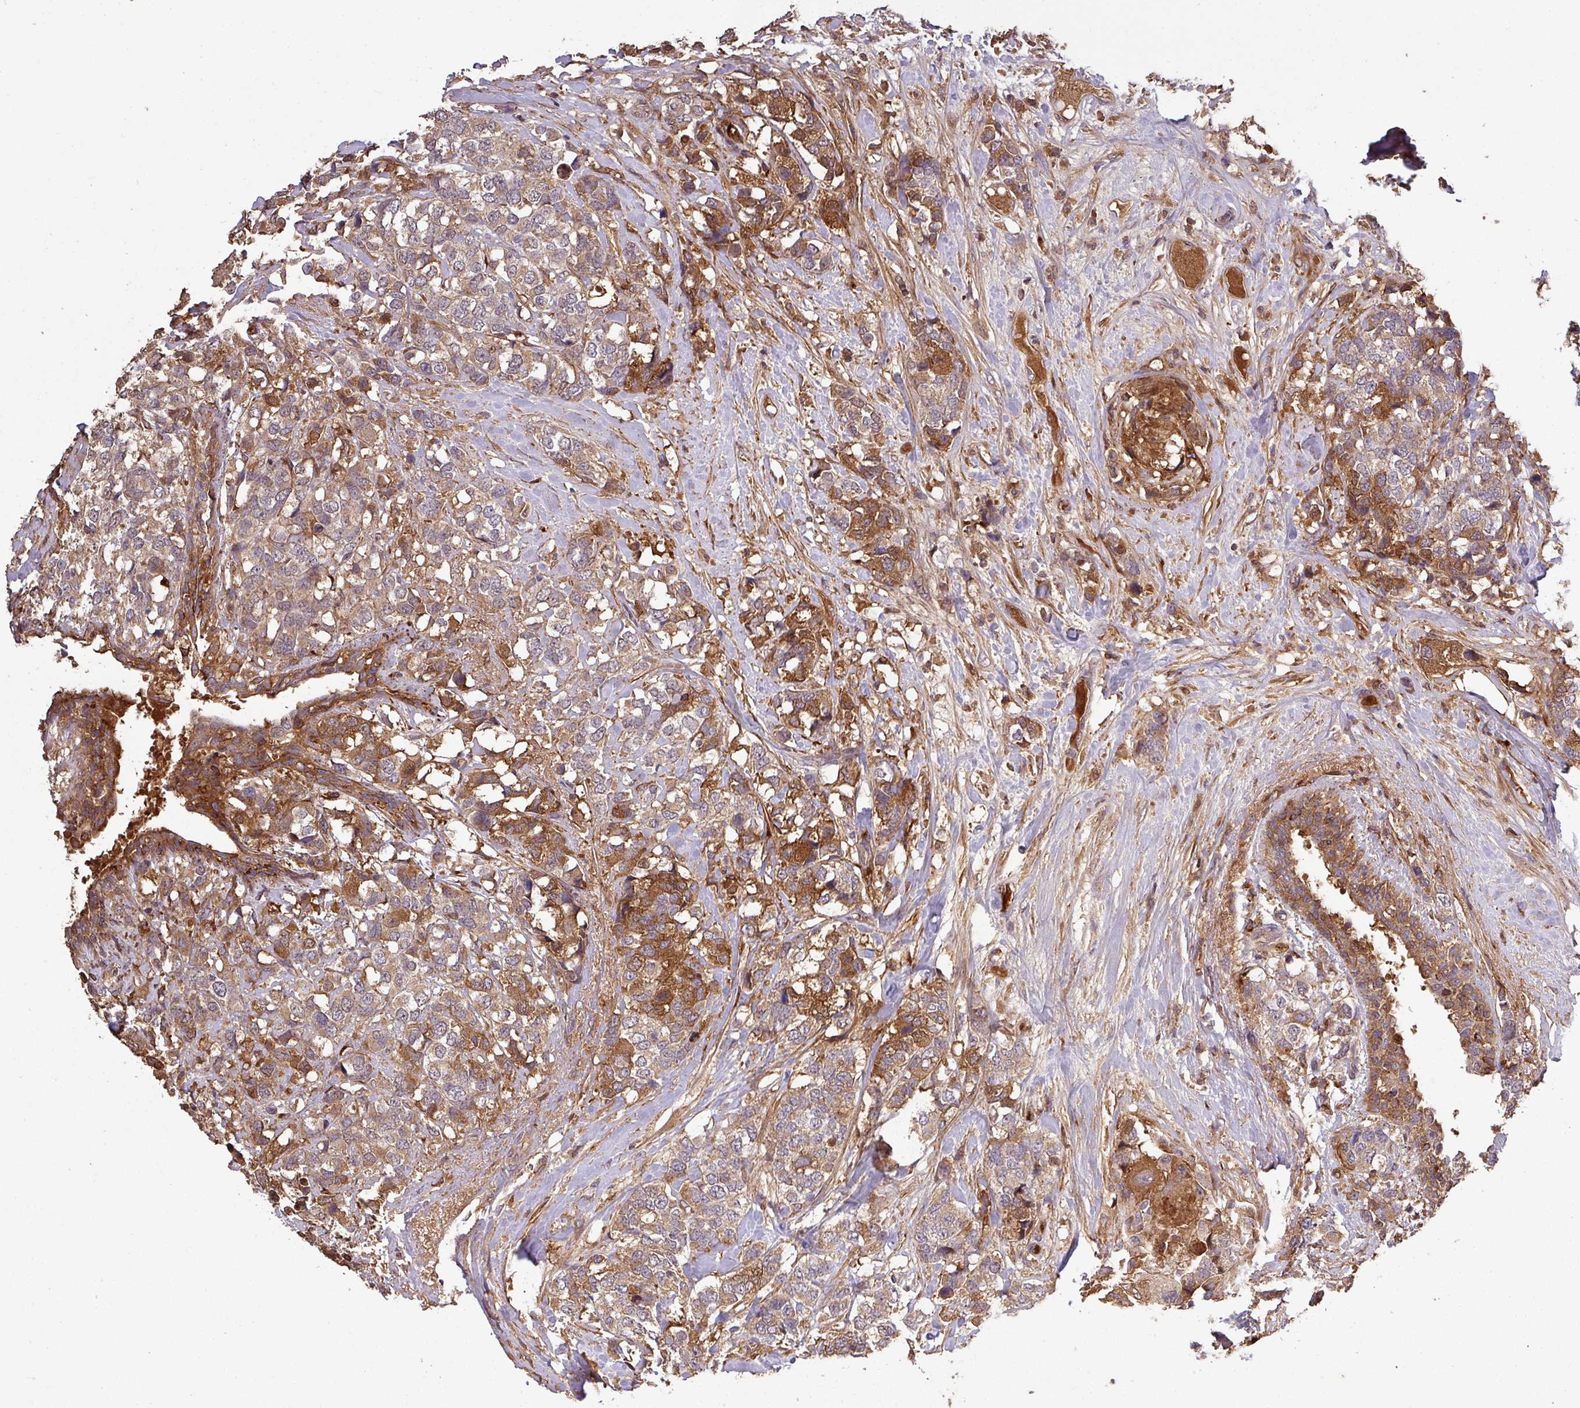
{"staining": {"intensity": "moderate", "quantity": "25%-75%", "location": "cytoplasmic/membranous"}, "tissue": "breast cancer", "cell_type": "Tumor cells", "image_type": "cancer", "snomed": [{"axis": "morphology", "description": "Lobular carcinoma"}, {"axis": "topography", "description": "Breast"}], "caption": "DAB (3,3'-diaminobenzidine) immunohistochemical staining of human breast lobular carcinoma demonstrates moderate cytoplasmic/membranous protein staining in about 25%-75% of tumor cells.", "gene": "ISLR", "patient": {"sex": "female", "age": 59}}